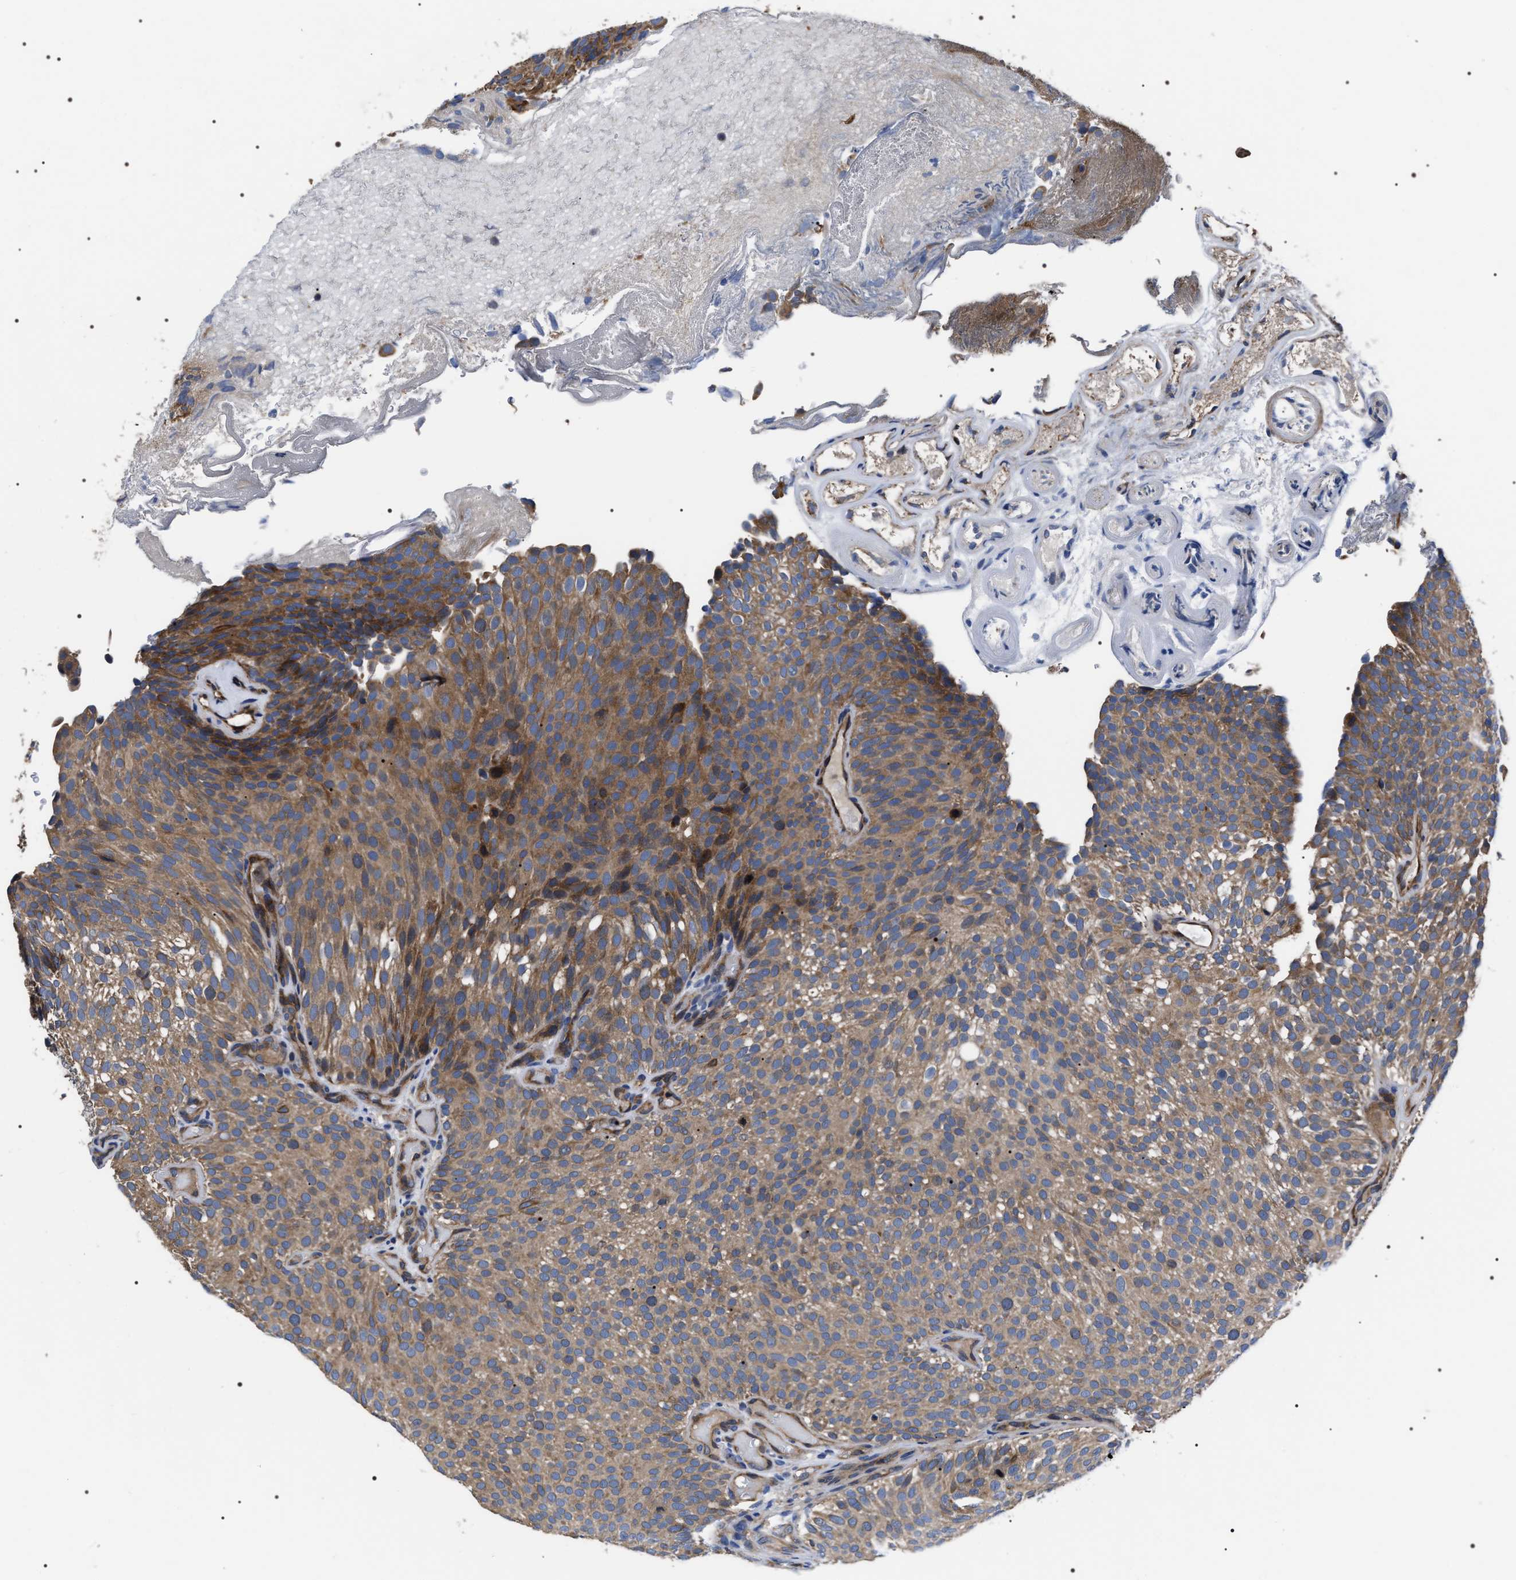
{"staining": {"intensity": "moderate", "quantity": ">75%", "location": "cytoplasmic/membranous"}, "tissue": "urothelial cancer", "cell_type": "Tumor cells", "image_type": "cancer", "snomed": [{"axis": "morphology", "description": "Urothelial carcinoma, Low grade"}, {"axis": "topography", "description": "Urinary bladder"}], "caption": "Low-grade urothelial carcinoma was stained to show a protein in brown. There is medium levels of moderate cytoplasmic/membranous expression in about >75% of tumor cells.", "gene": "MIS18A", "patient": {"sex": "male", "age": 78}}